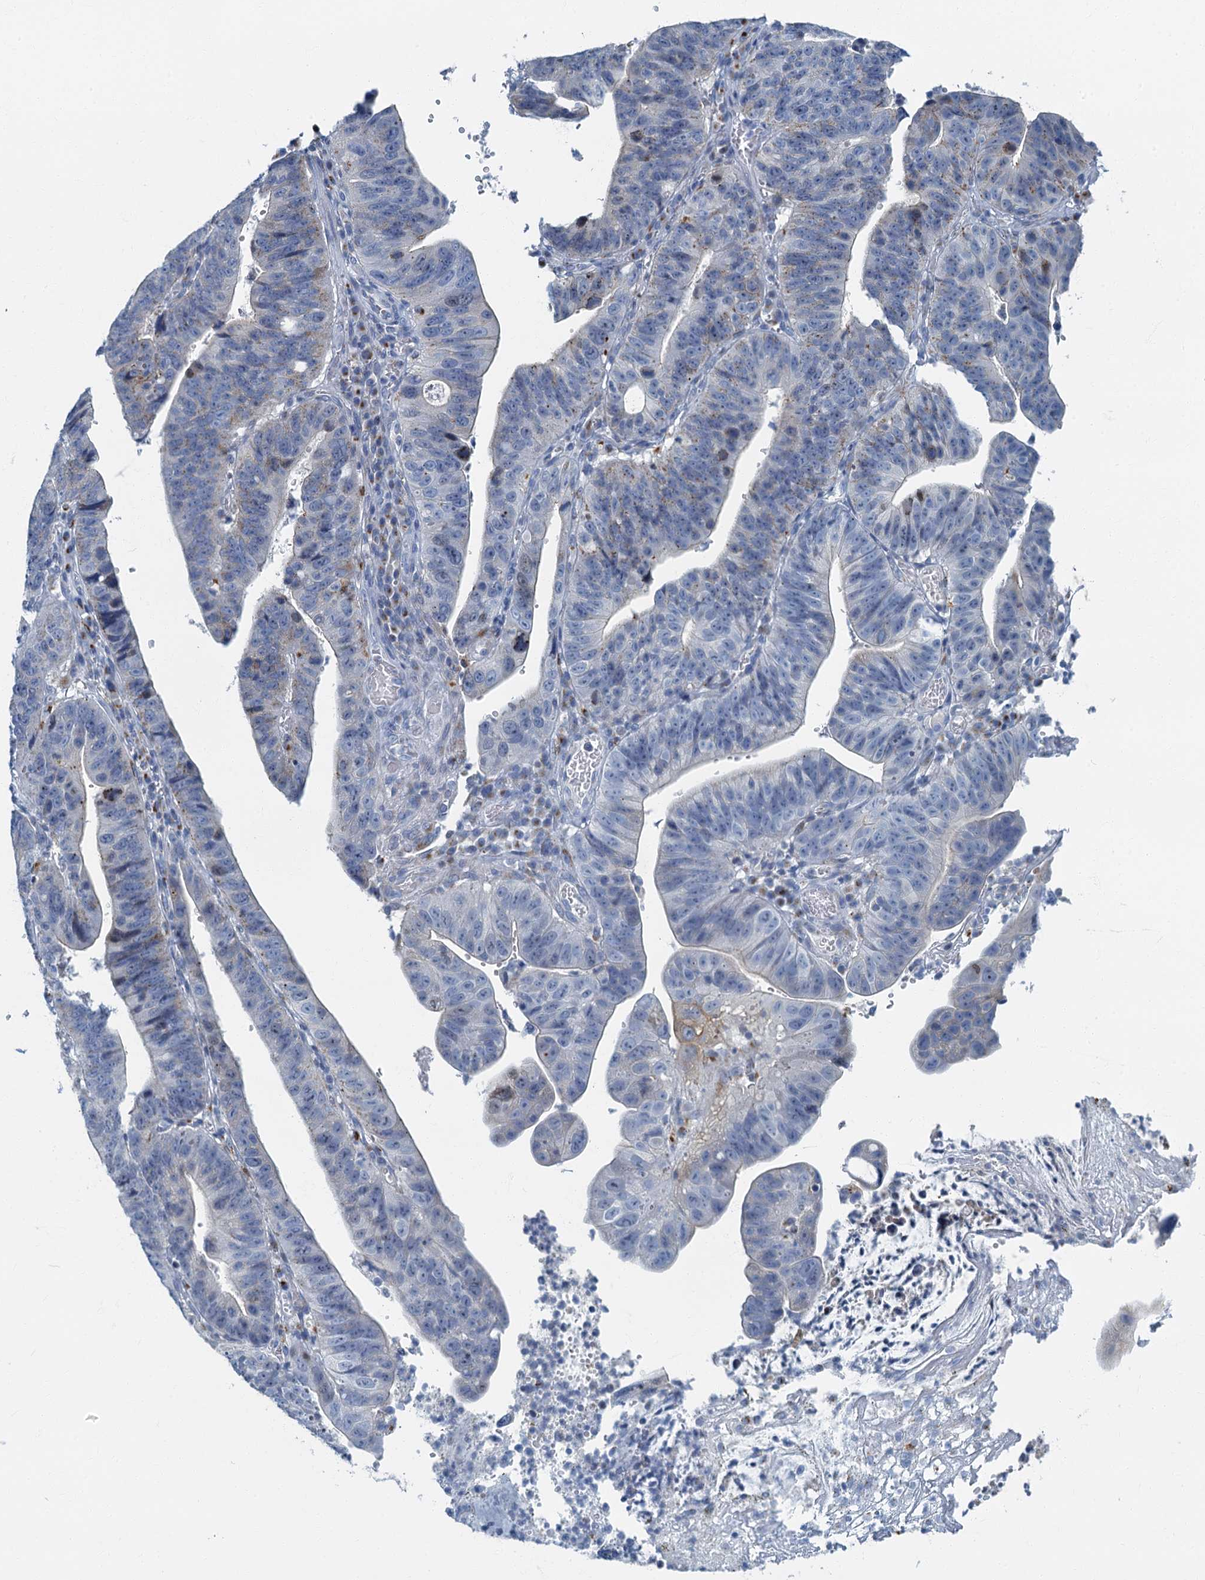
{"staining": {"intensity": "weak", "quantity": "<25%", "location": "cytoplasmic/membranous"}, "tissue": "stomach cancer", "cell_type": "Tumor cells", "image_type": "cancer", "snomed": [{"axis": "morphology", "description": "Adenocarcinoma, NOS"}, {"axis": "topography", "description": "Stomach"}], "caption": "Tumor cells show no significant positivity in stomach adenocarcinoma.", "gene": "LYPD3", "patient": {"sex": "male", "age": 59}}